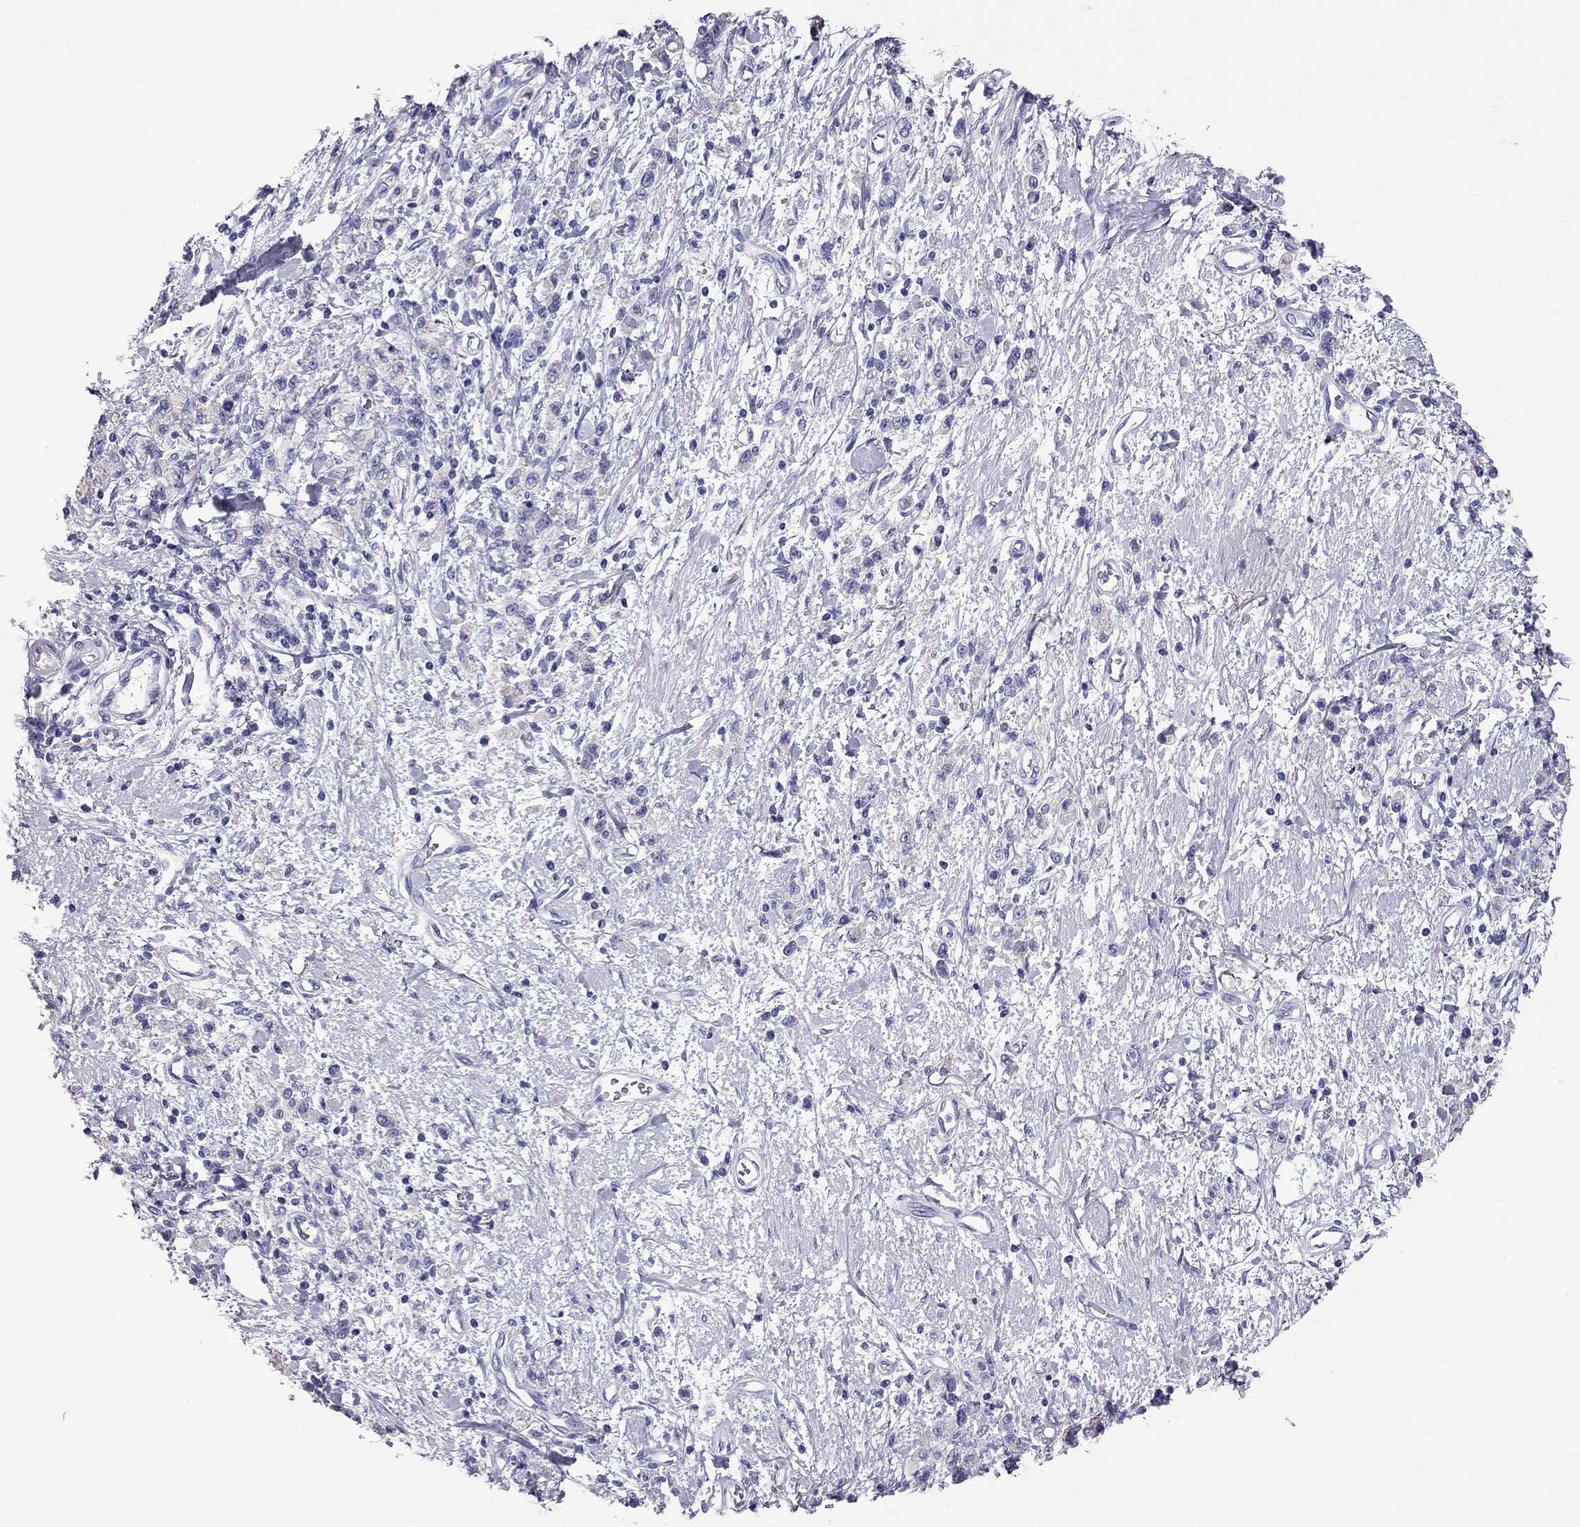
{"staining": {"intensity": "negative", "quantity": "none", "location": "none"}, "tissue": "stomach cancer", "cell_type": "Tumor cells", "image_type": "cancer", "snomed": [{"axis": "morphology", "description": "Adenocarcinoma, NOS"}, {"axis": "topography", "description": "Stomach"}], "caption": "Immunohistochemistry photomicrograph of neoplastic tissue: human stomach cancer stained with DAB shows no significant protein staining in tumor cells.", "gene": "TTLL13", "patient": {"sex": "male", "age": 77}}